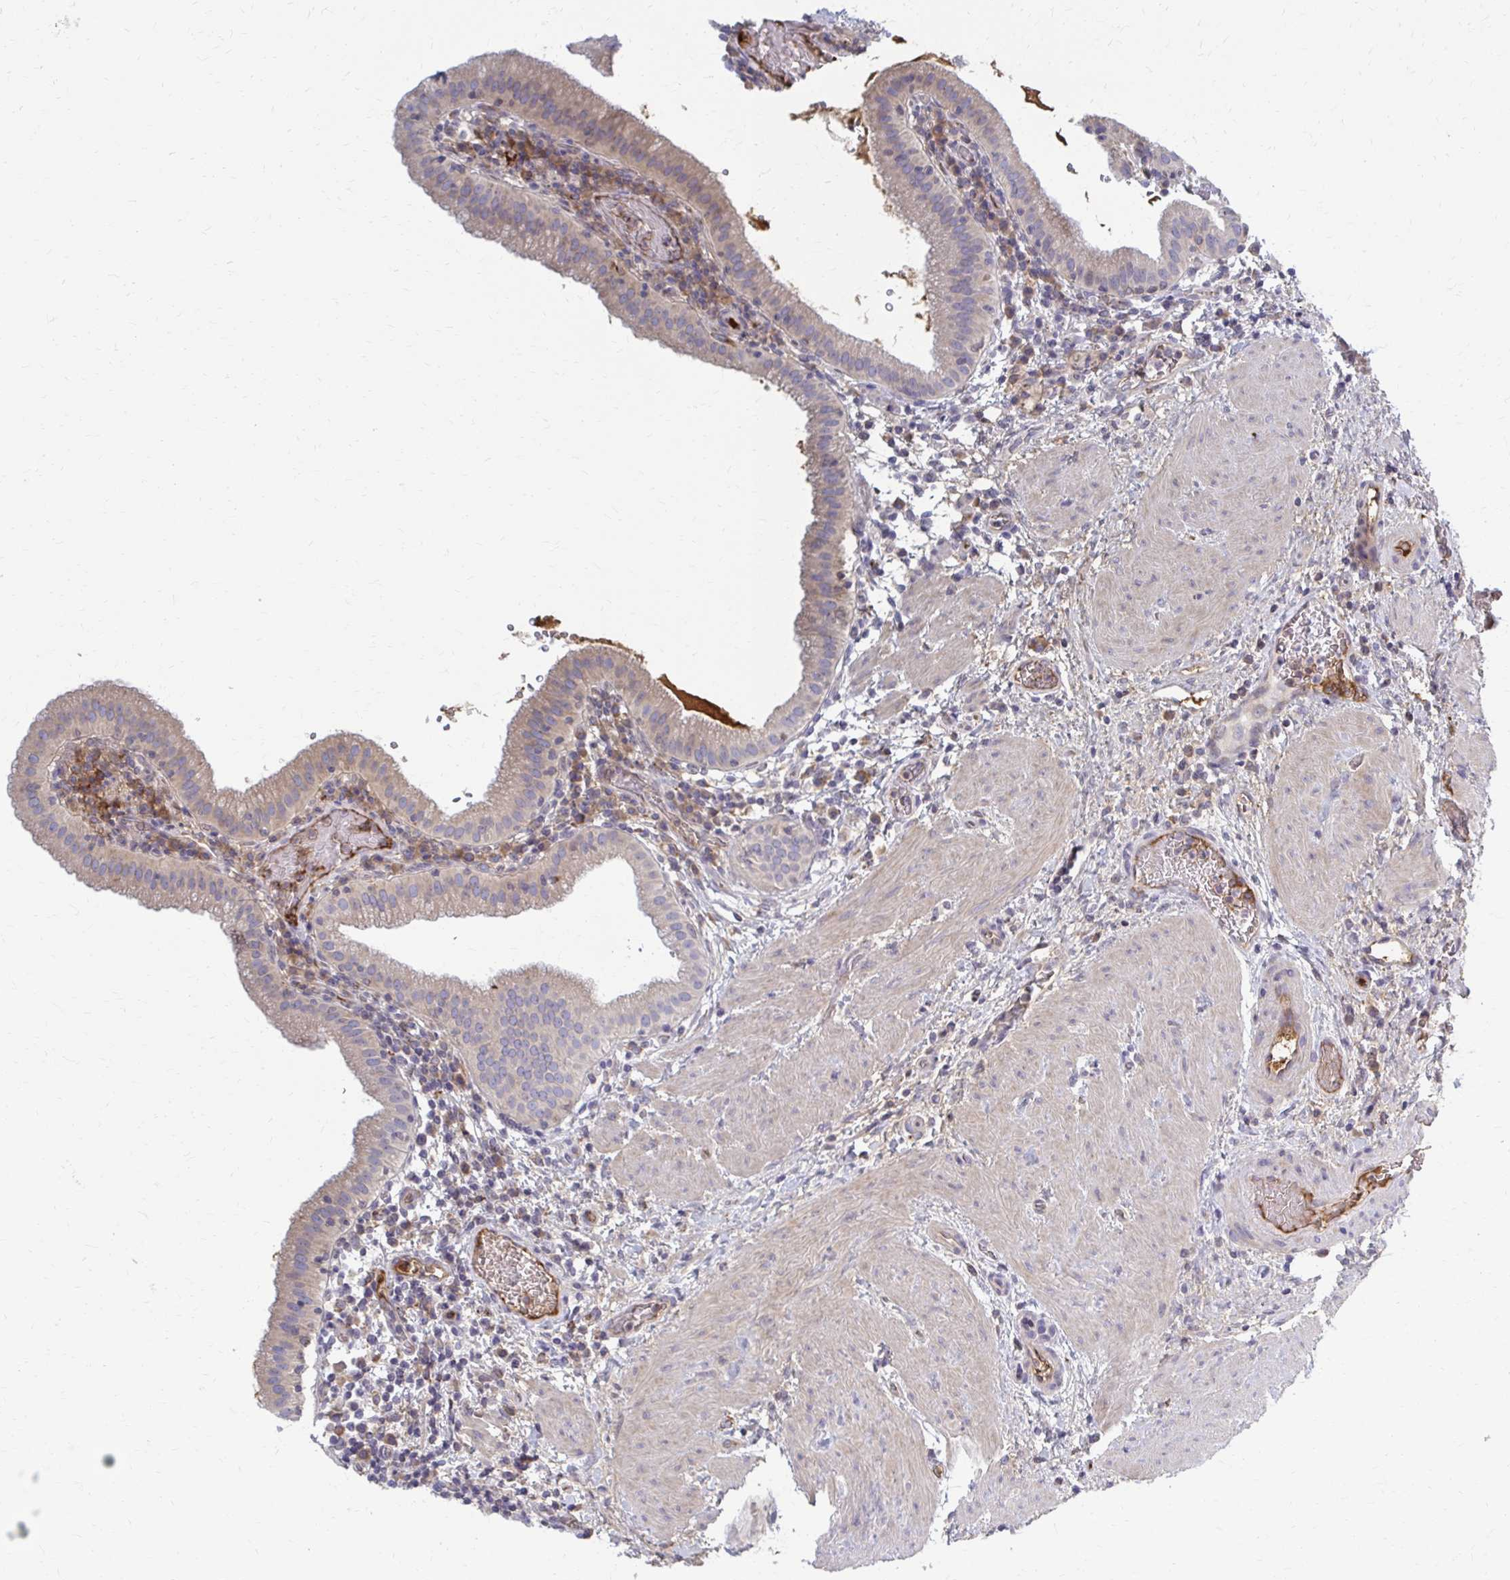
{"staining": {"intensity": "weak", "quantity": "25%-75%", "location": "cytoplasmic/membranous"}, "tissue": "gallbladder", "cell_type": "Glandular cells", "image_type": "normal", "snomed": [{"axis": "morphology", "description": "Normal tissue, NOS"}, {"axis": "topography", "description": "Gallbladder"}], "caption": "Protein staining of unremarkable gallbladder exhibits weak cytoplasmic/membranous staining in approximately 25%-75% of glandular cells.", "gene": "MCRIP2", "patient": {"sex": "male", "age": 26}}